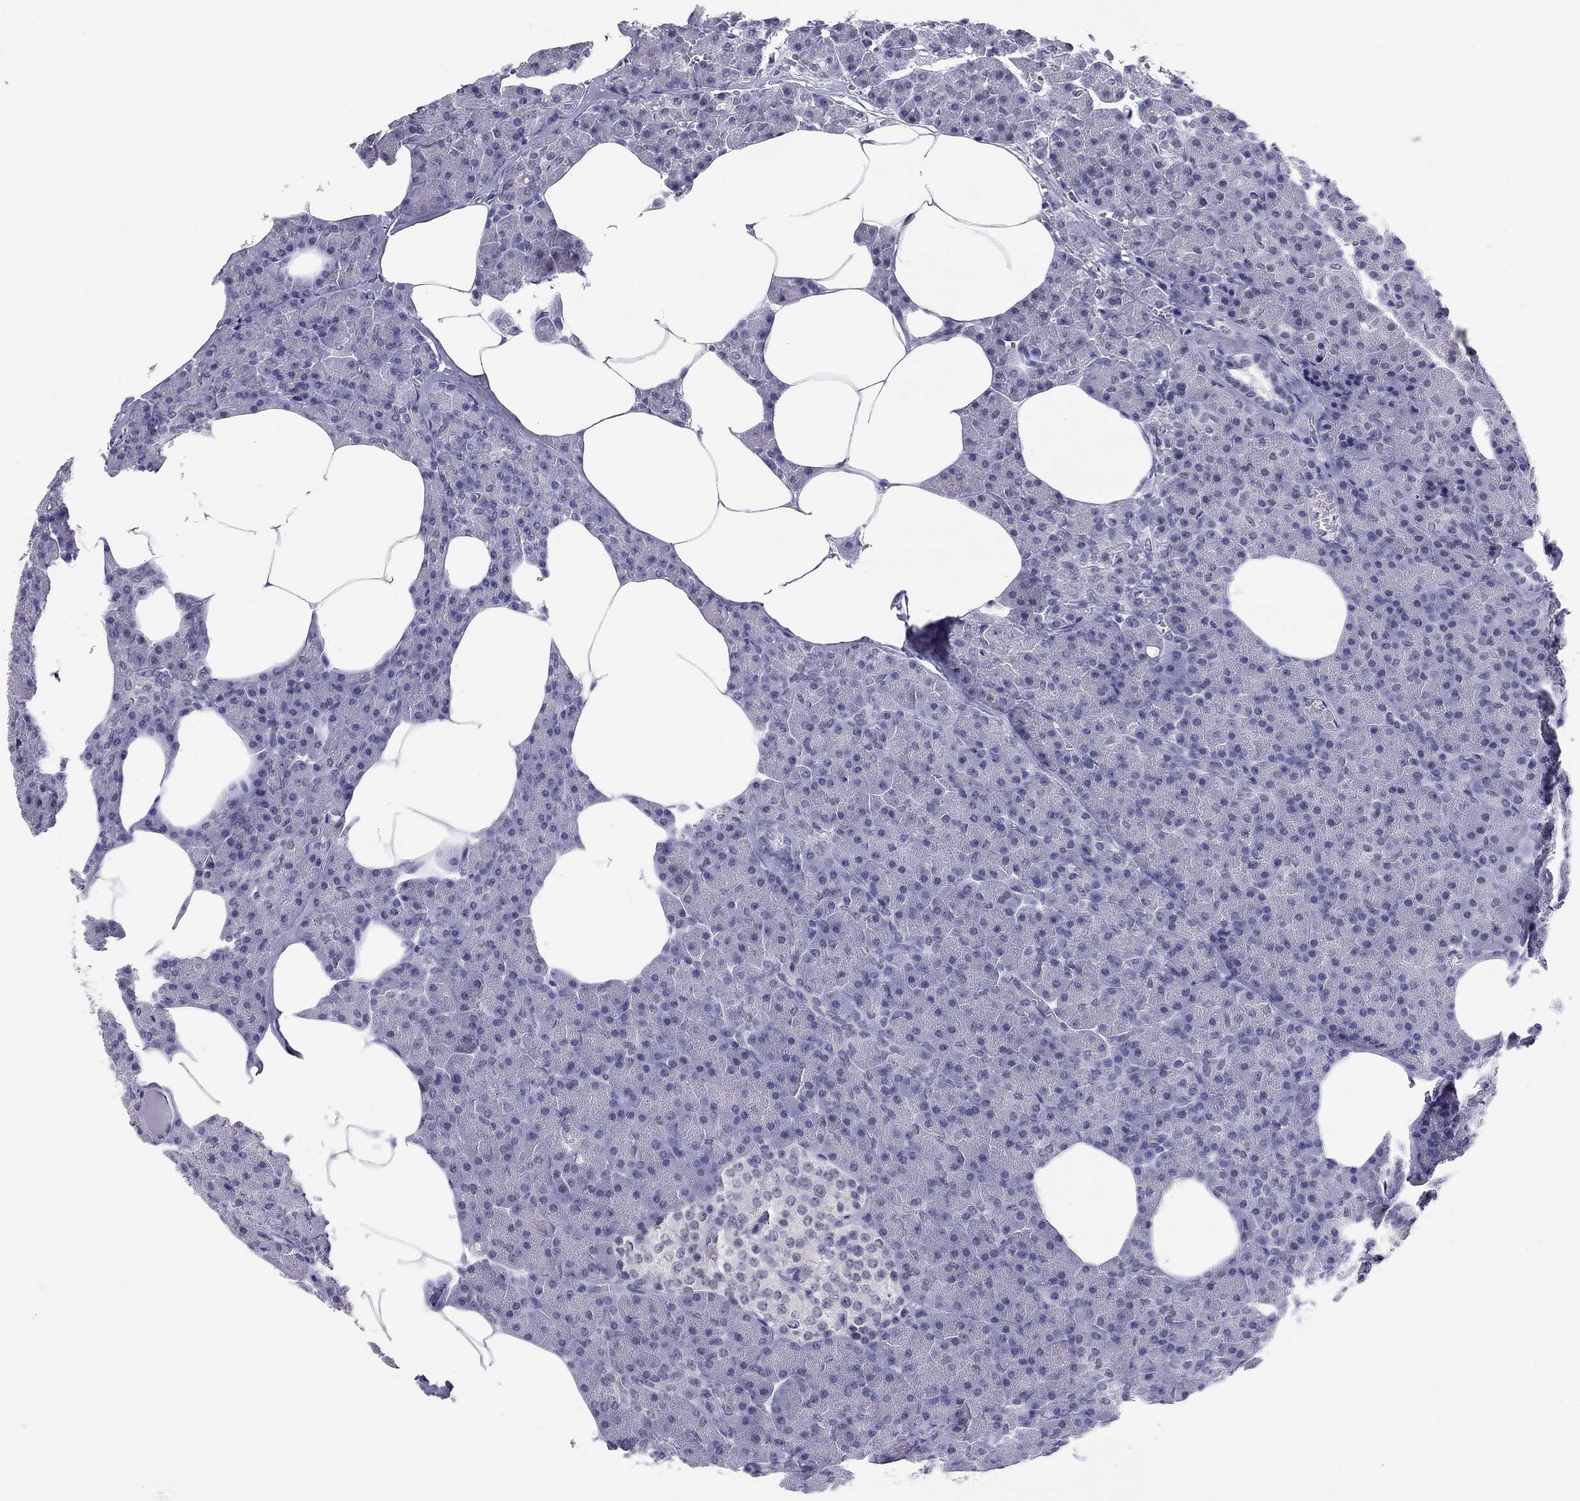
{"staining": {"intensity": "negative", "quantity": "none", "location": "none"}, "tissue": "pancreas", "cell_type": "Exocrine glandular cells", "image_type": "normal", "snomed": [{"axis": "morphology", "description": "Normal tissue, NOS"}, {"axis": "topography", "description": "Pancreas"}], "caption": "Micrograph shows no protein staining in exocrine glandular cells of benign pancreas.", "gene": "DOT1L", "patient": {"sex": "female", "age": 45}}